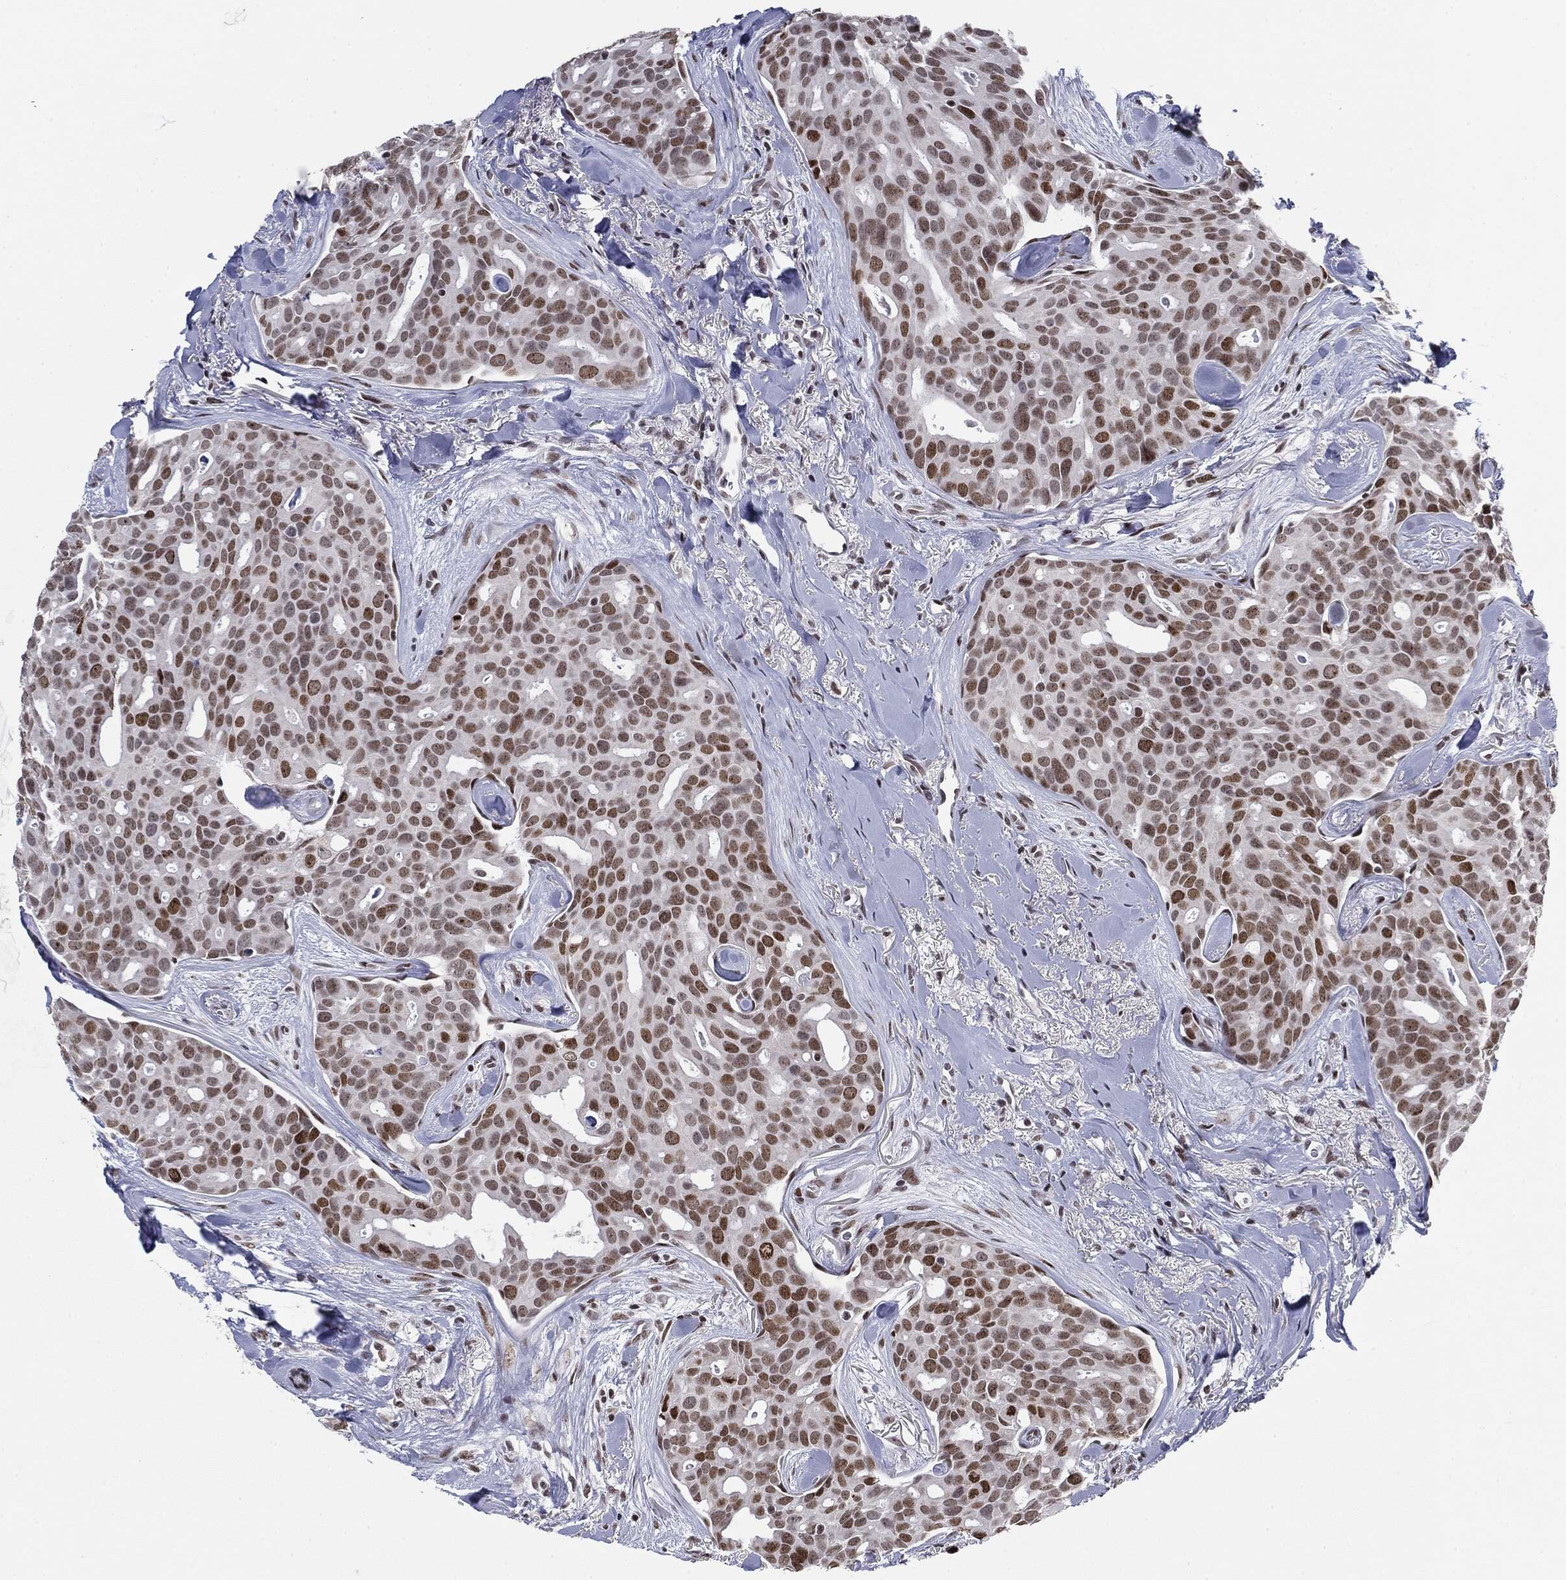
{"staining": {"intensity": "strong", "quantity": ">75%", "location": "nuclear"}, "tissue": "breast cancer", "cell_type": "Tumor cells", "image_type": "cancer", "snomed": [{"axis": "morphology", "description": "Duct carcinoma"}, {"axis": "topography", "description": "Breast"}], "caption": "This photomicrograph reveals IHC staining of human breast intraductal carcinoma, with high strong nuclear staining in approximately >75% of tumor cells.", "gene": "MDC1", "patient": {"sex": "female", "age": 54}}